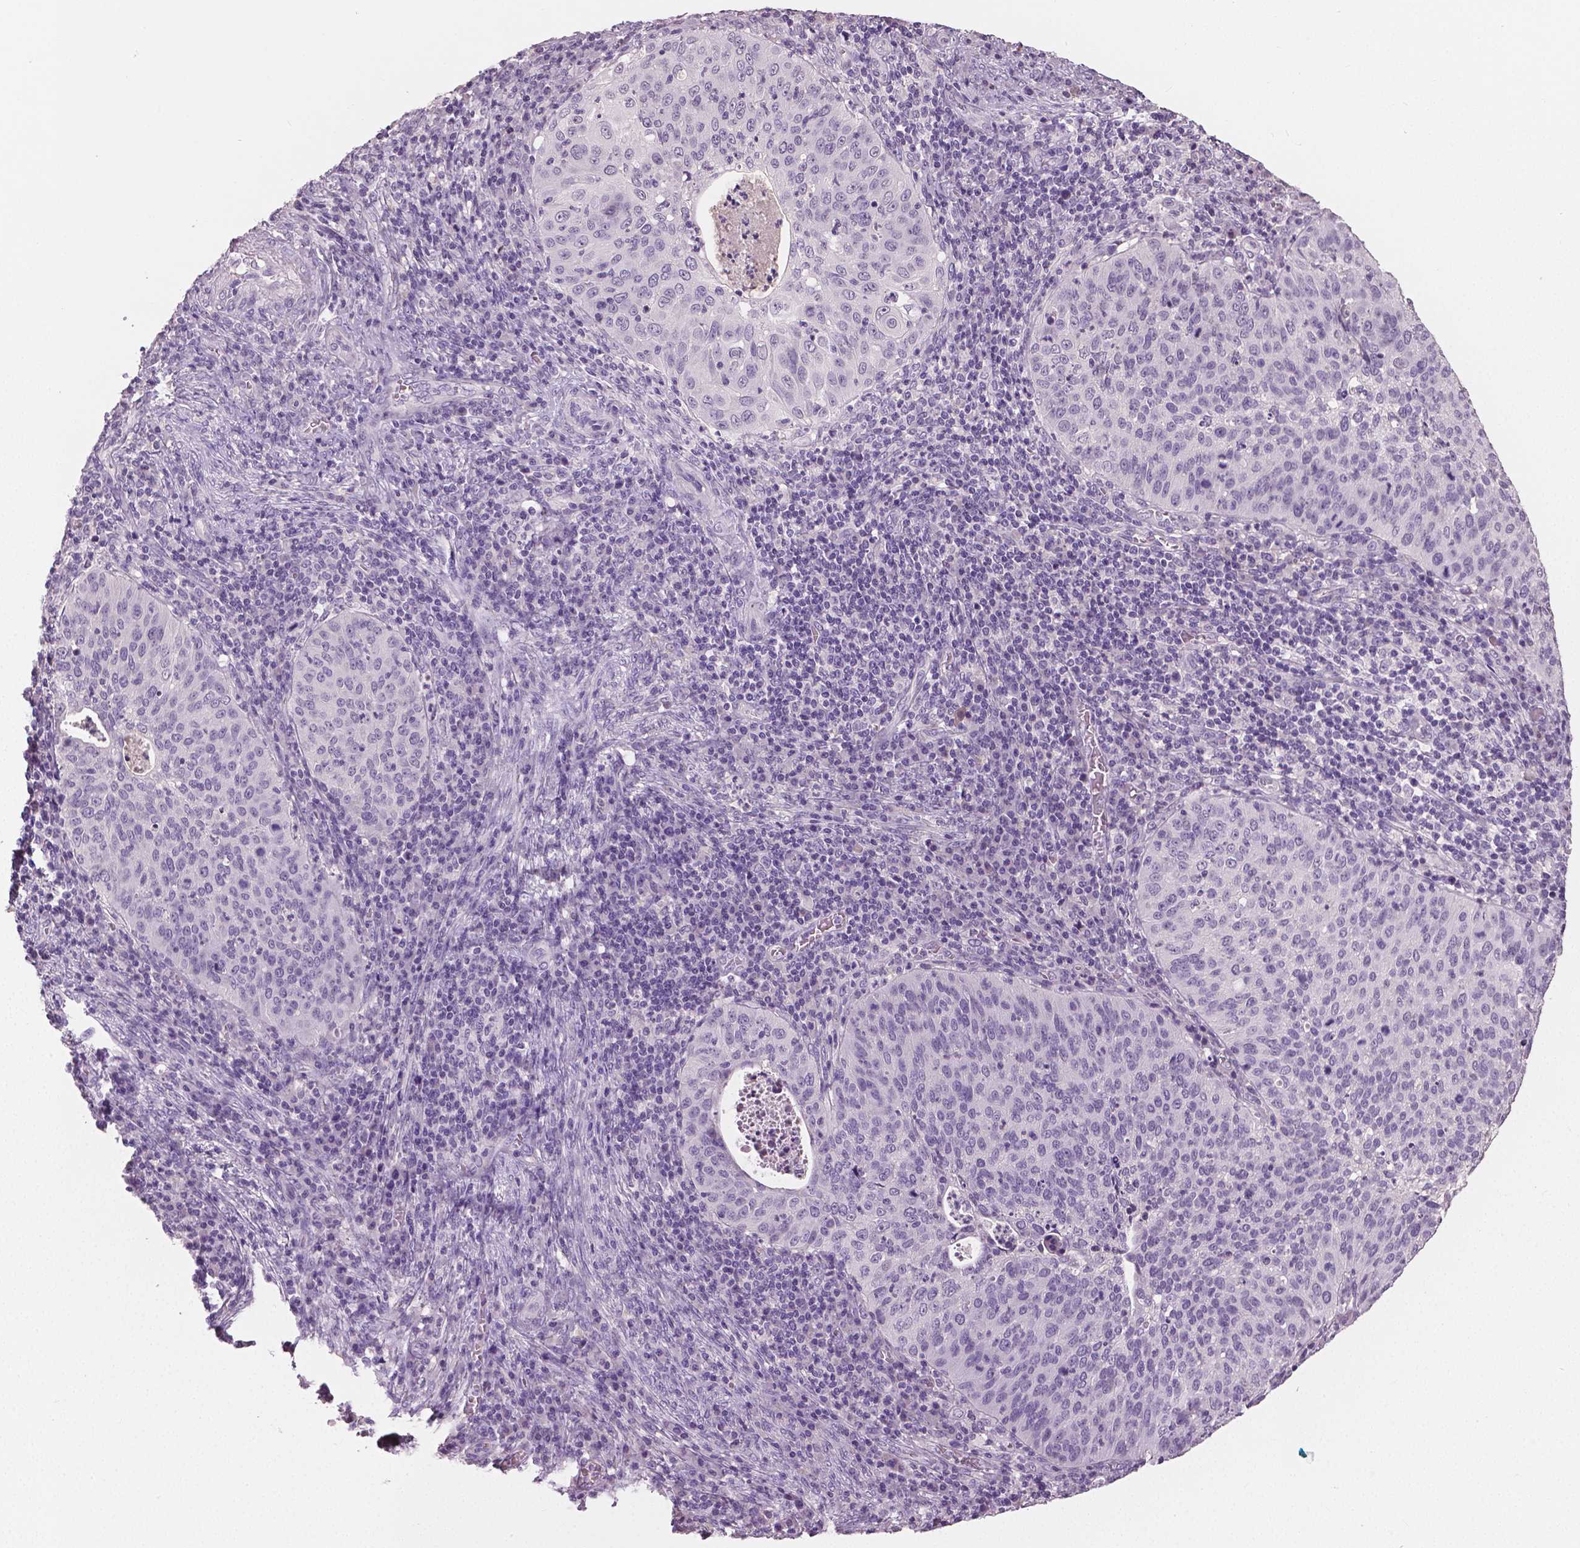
{"staining": {"intensity": "negative", "quantity": "none", "location": "none"}, "tissue": "cervical cancer", "cell_type": "Tumor cells", "image_type": "cancer", "snomed": [{"axis": "morphology", "description": "Squamous cell carcinoma, NOS"}, {"axis": "topography", "description": "Cervix"}], "caption": "Tumor cells show no significant expression in squamous cell carcinoma (cervical).", "gene": "NECAB1", "patient": {"sex": "female", "age": 39}}